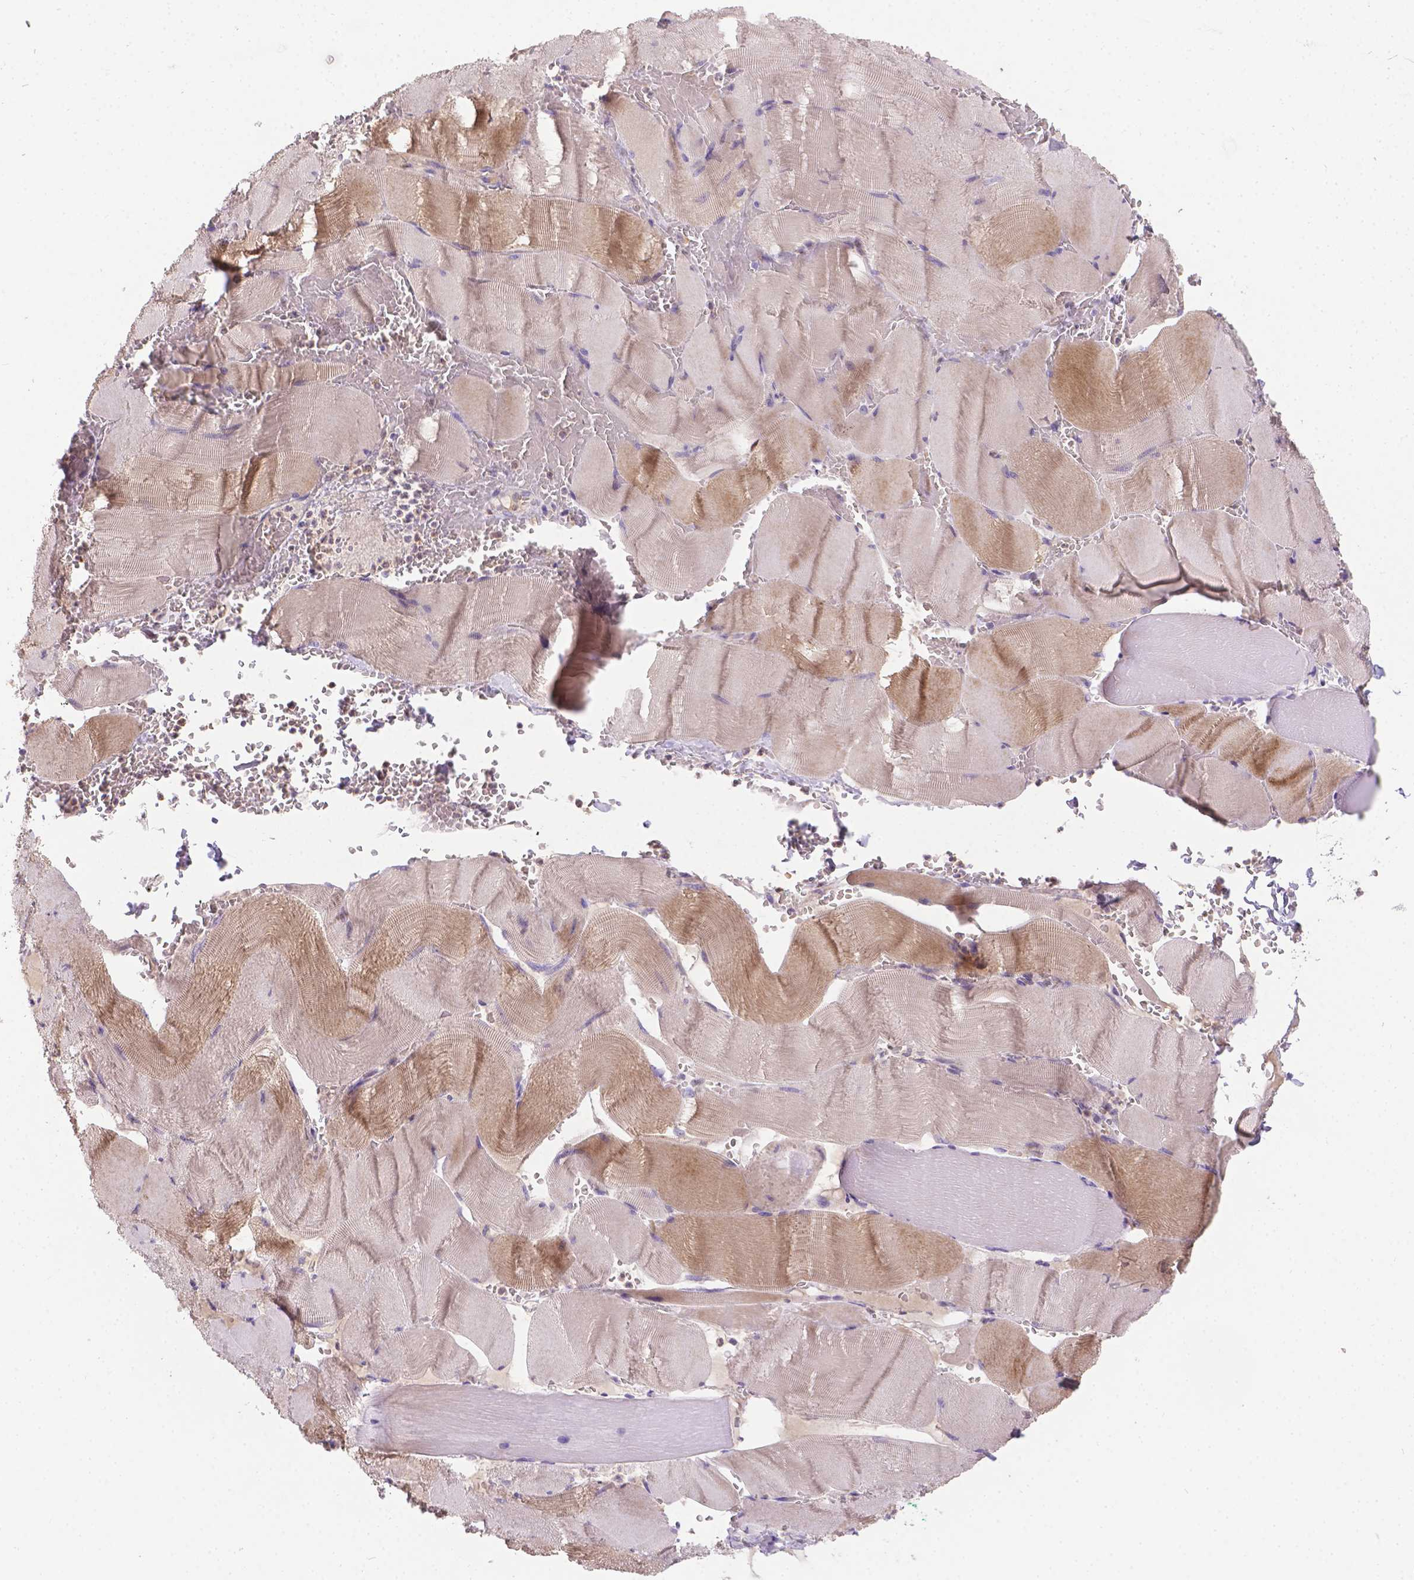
{"staining": {"intensity": "moderate", "quantity": "<25%", "location": "cytoplasmic/membranous"}, "tissue": "skeletal muscle", "cell_type": "Myocytes", "image_type": "normal", "snomed": [{"axis": "morphology", "description": "Normal tissue, NOS"}, {"axis": "topography", "description": "Skeletal muscle"}], "caption": "Immunohistochemistry photomicrograph of normal skeletal muscle stained for a protein (brown), which shows low levels of moderate cytoplasmic/membranous staining in about <25% of myocytes.", "gene": "TM4SF18", "patient": {"sex": "male", "age": 56}}